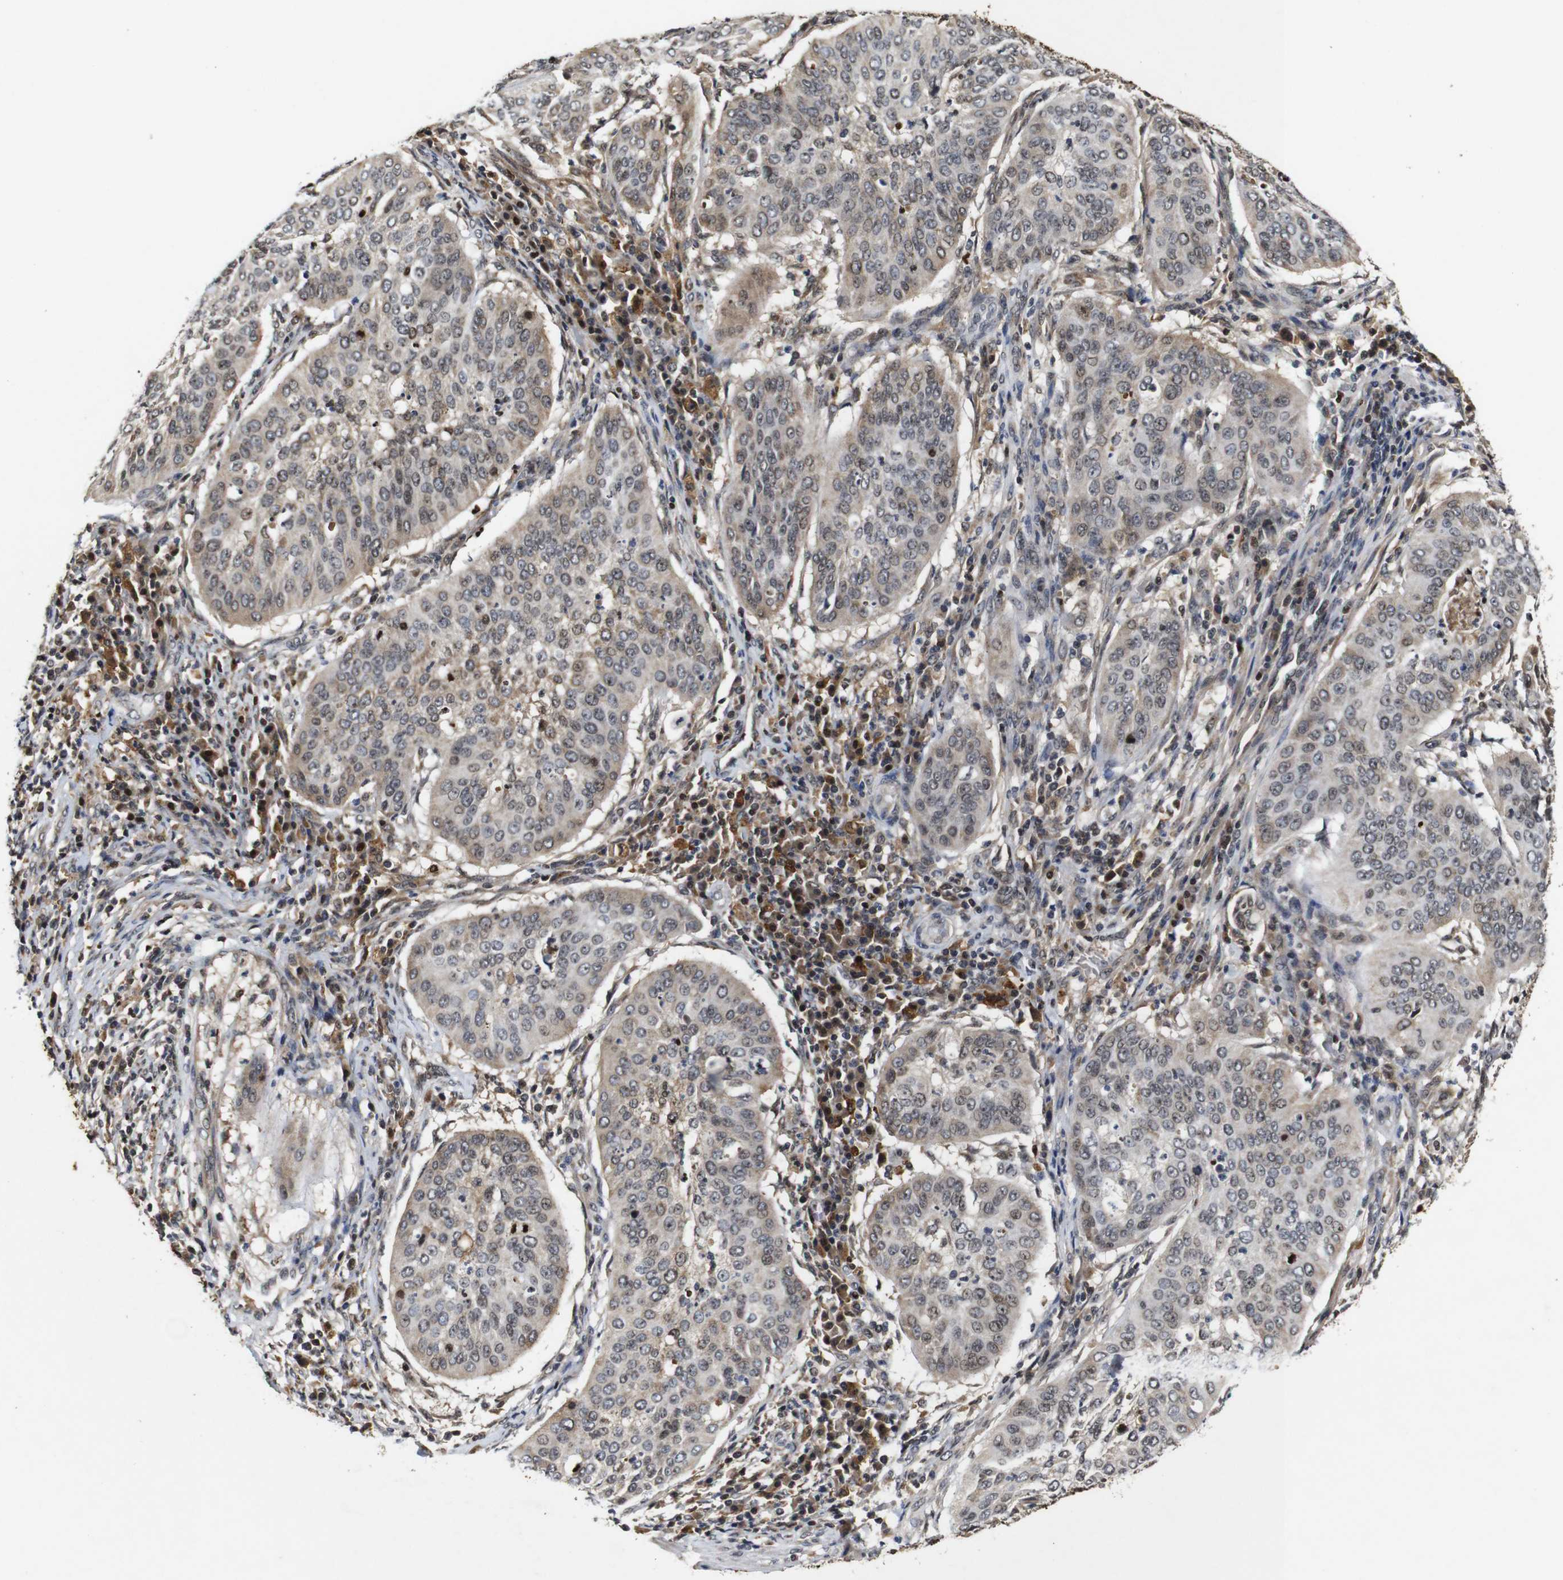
{"staining": {"intensity": "moderate", "quantity": "25%-75%", "location": "cytoplasmic/membranous"}, "tissue": "cervical cancer", "cell_type": "Tumor cells", "image_type": "cancer", "snomed": [{"axis": "morphology", "description": "Normal tissue, NOS"}, {"axis": "morphology", "description": "Squamous cell carcinoma, NOS"}, {"axis": "topography", "description": "Cervix"}], "caption": "Moderate cytoplasmic/membranous protein expression is identified in about 25%-75% of tumor cells in cervical squamous cell carcinoma. (DAB = brown stain, brightfield microscopy at high magnification).", "gene": "MYC", "patient": {"sex": "female", "age": 39}}